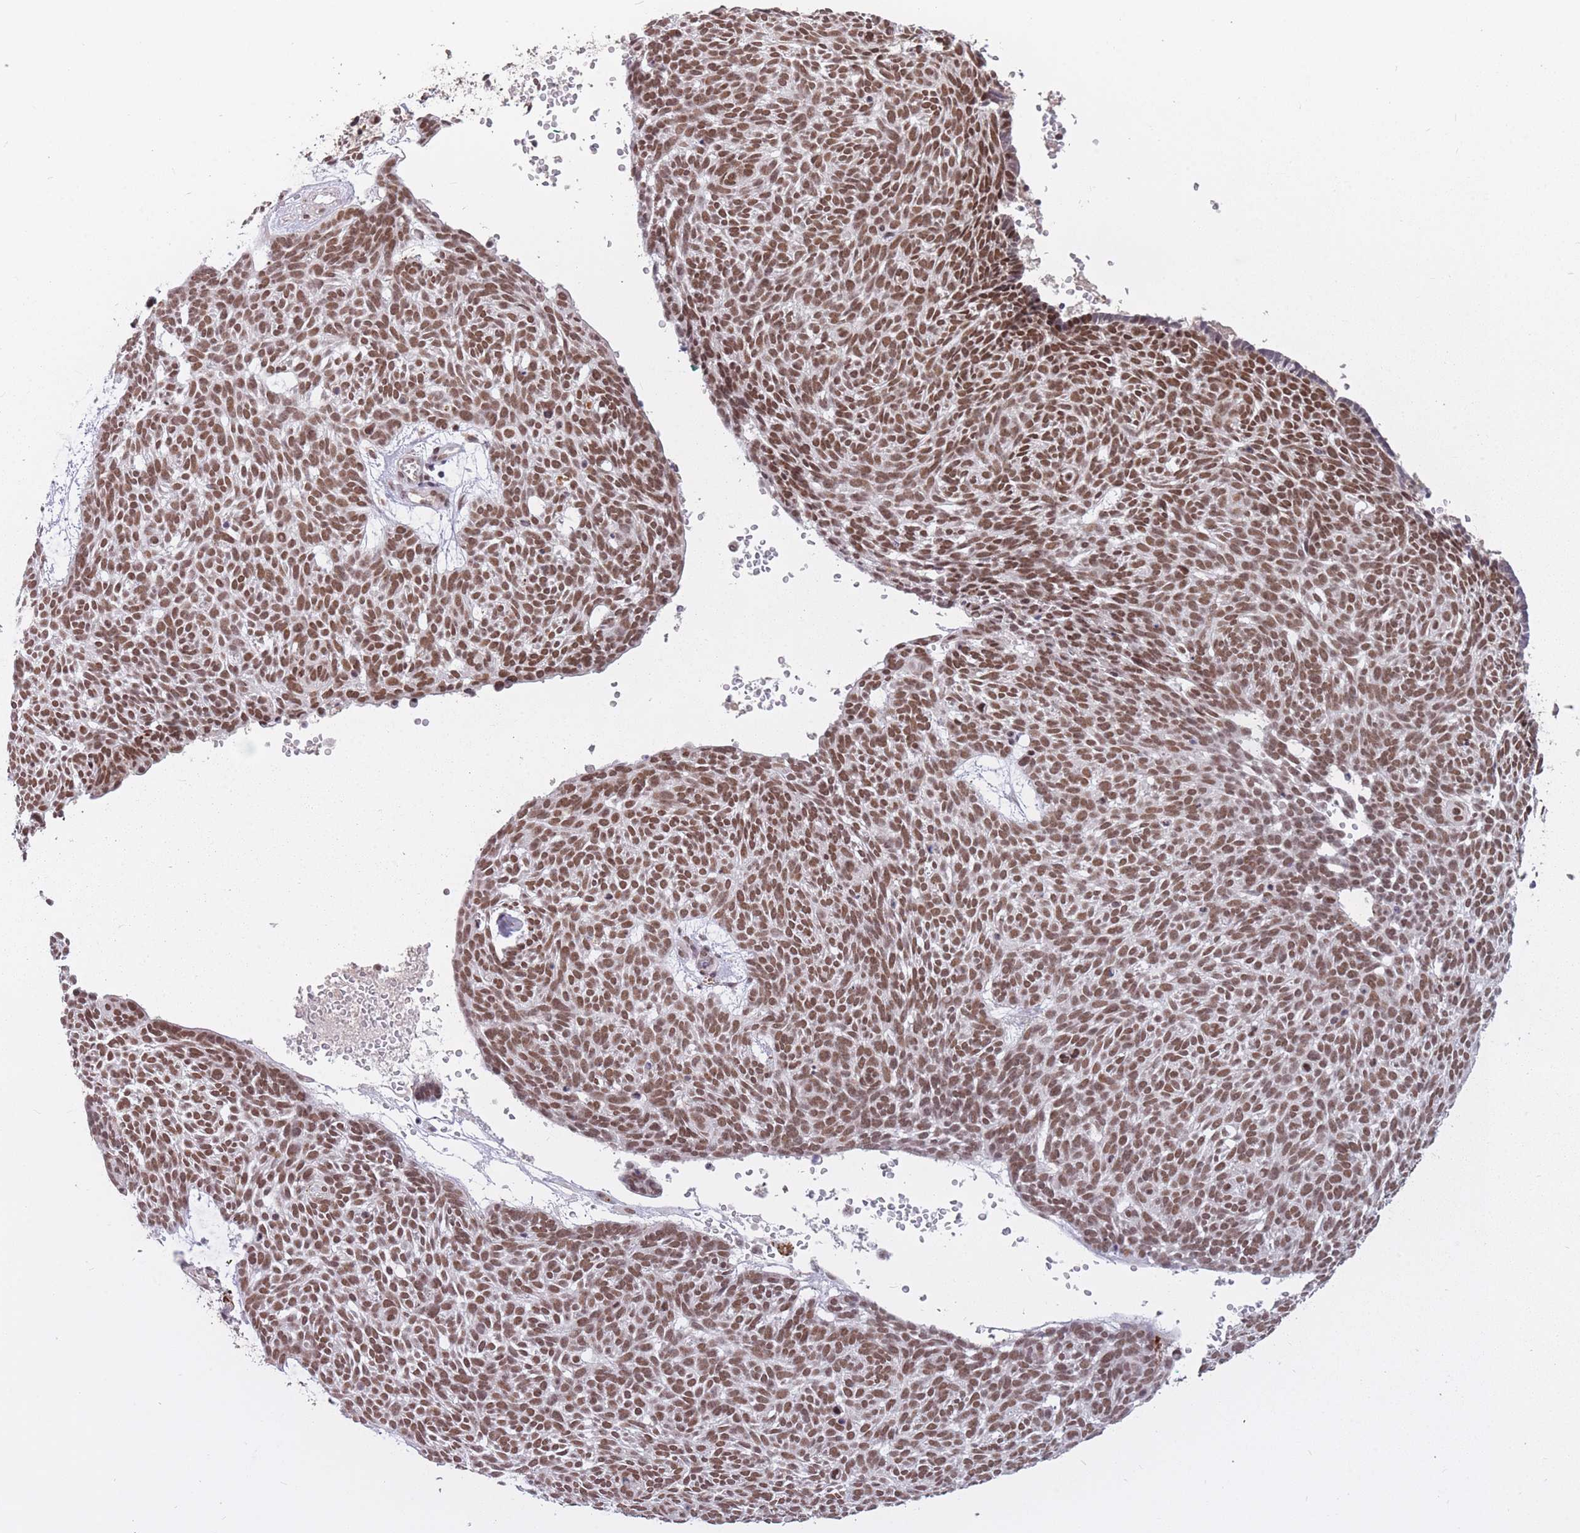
{"staining": {"intensity": "moderate", "quantity": ">75%", "location": "nuclear"}, "tissue": "skin cancer", "cell_type": "Tumor cells", "image_type": "cancer", "snomed": [{"axis": "morphology", "description": "Basal cell carcinoma"}, {"axis": "topography", "description": "Skin"}], "caption": "Immunohistochemical staining of human skin basal cell carcinoma demonstrates medium levels of moderate nuclear staining in about >75% of tumor cells.", "gene": "HNRNPUL1", "patient": {"sex": "male", "age": 61}}